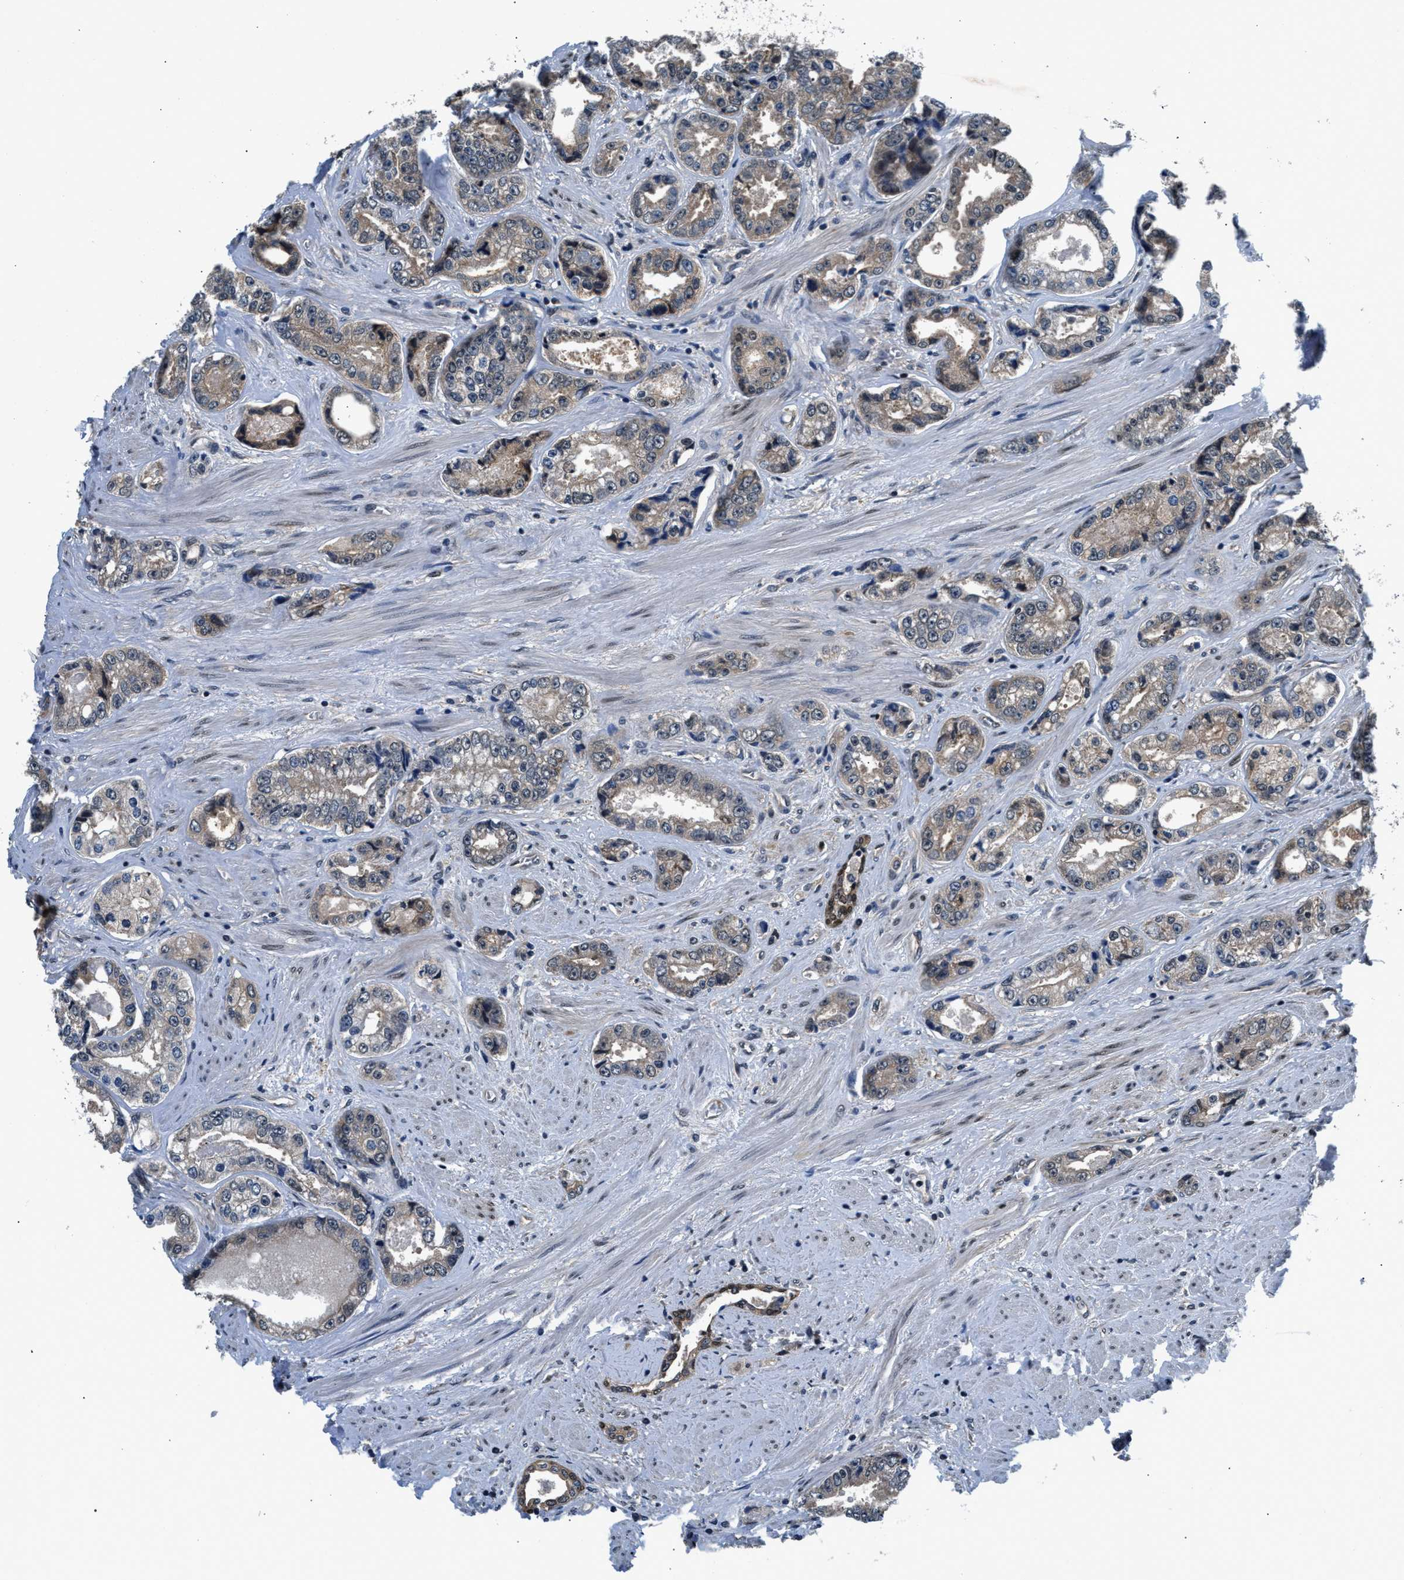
{"staining": {"intensity": "weak", "quantity": "25%-75%", "location": "cytoplasmic/membranous"}, "tissue": "prostate cancer", "cell_type": "Tumor cells", "image_type": "cancer", "snomed": [{"axis": "morphology", "description": "Adenocarcinoma, High grade"}, {"axis": "topography", "description": "Prostate"}], "caption": "Immunohistochemistry (IHC) staining of adenocarcinoma (high-grade) (prostate), which exhibits low levels of weak cytoplasmic/membranous staining in approximately 25%-75% of tumor cells indicating weak cytoplasmic/membranous protein positivity. The staining was performed using DAB (brown) for protein detection and nuclei were counterstained in hematoxylin (blue).", "gene": "RBM33", "patient": {"sex": "male", "age": 61}}